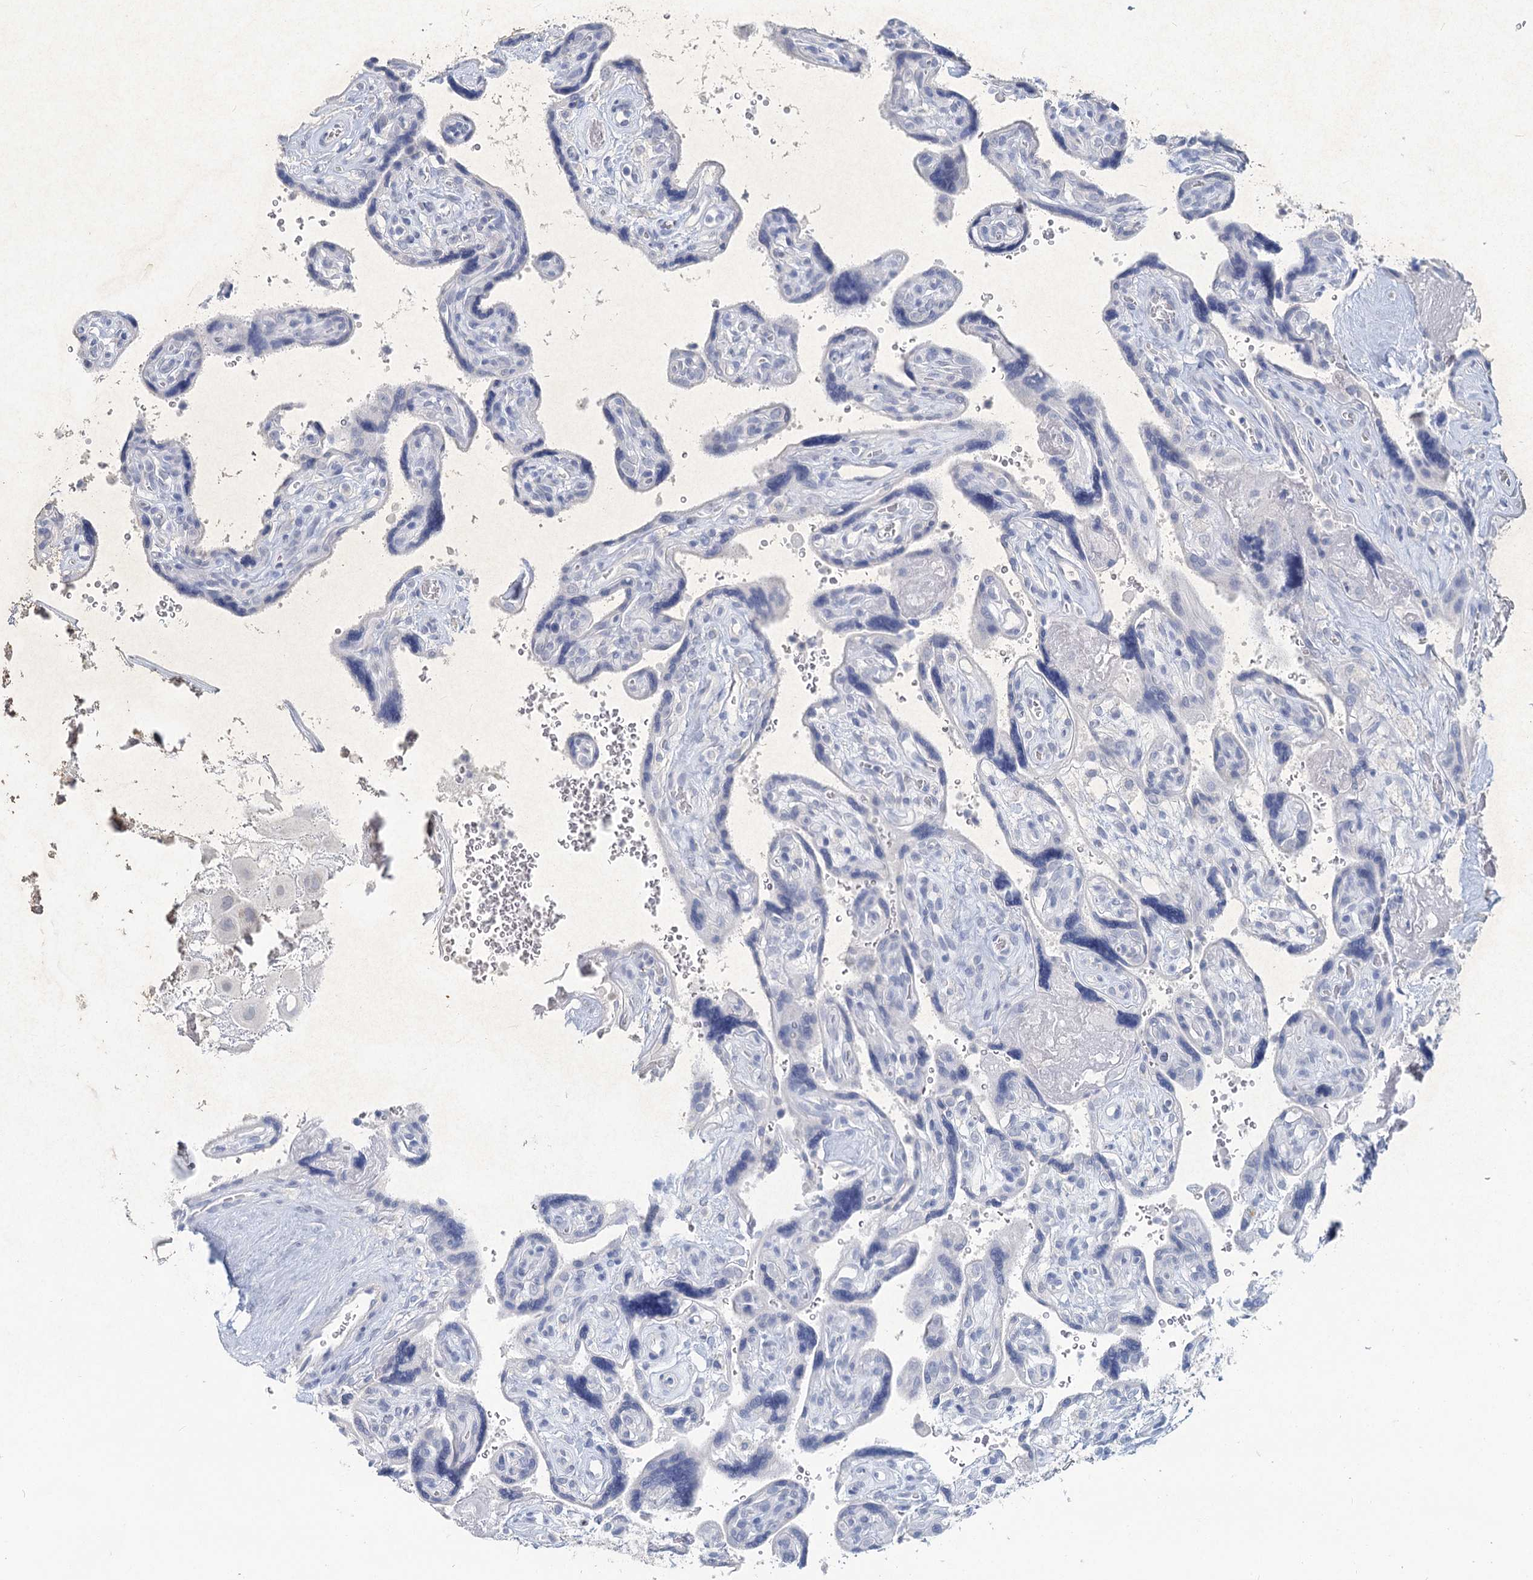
{"staining": {"intensity": "negative", "quantity": "none", "location": "none"}, "tissue": "placenta", "cell_type": "Trophoblastic cells", "image_type": "normal", "snomed": [{"axis": "morphology", "description": "Normal tissue, NOS"}, {"axis": "topography", "description": "Placenta"}], "caption": "Human placenta stained for a protein using immunohistochemistry (IHC) demonstrates no expression in trophoblastic cells.", "gene": "CHGA", "patient": {"sex": "female", "age": 39}}